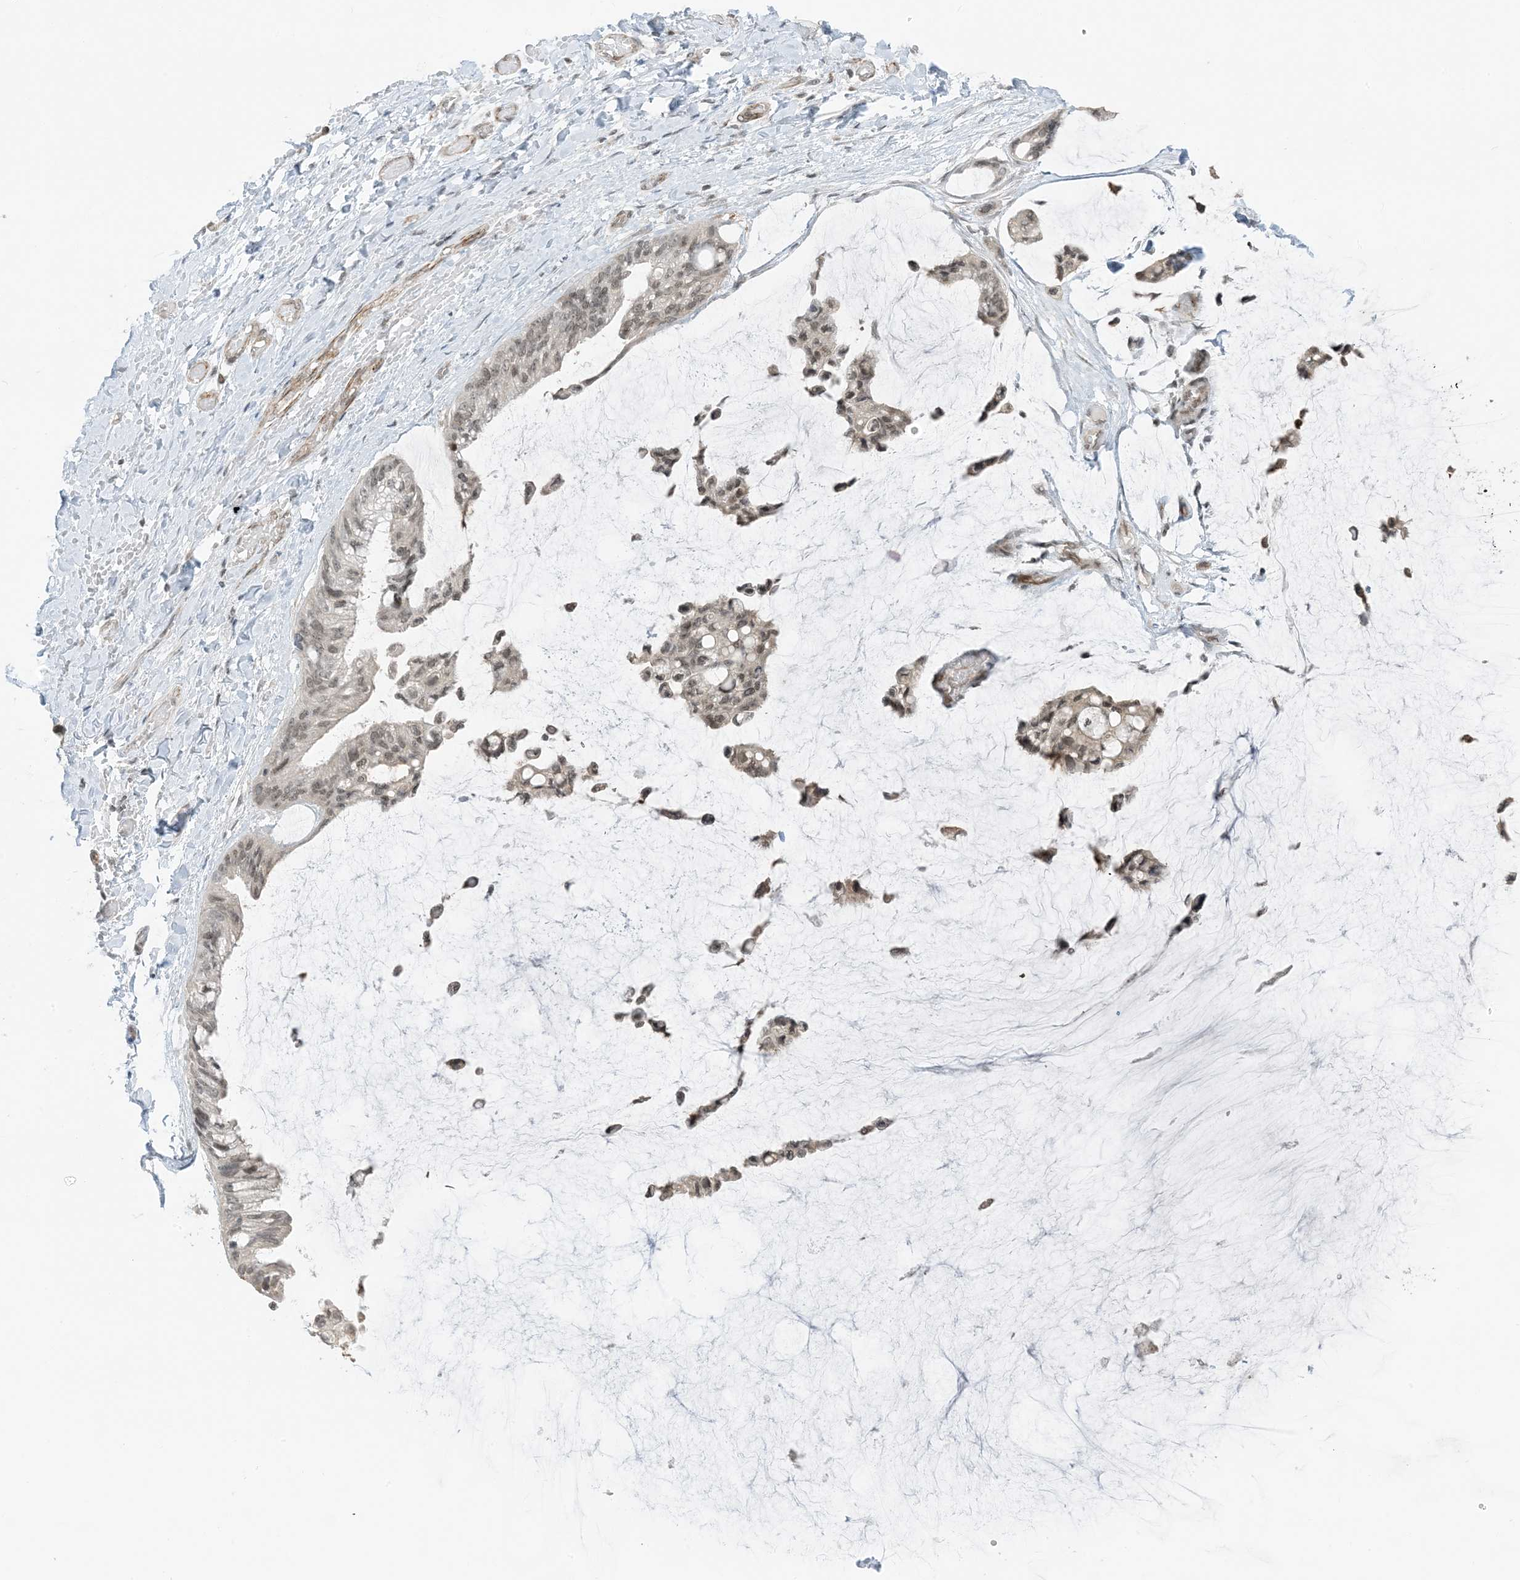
{"staining": {"intensity": "weak", "quantity": ">75%", "location": "nuclear"}, "tissue": "ovarian cancer", "cell_type": "Tumor cells", "image_type": "cancer", "snomed": [{"axis": "morphology", "description": "Cystadenocarcinoma, mucinous, NOS"}, {"axis": "topography", "description": "Ovary"}], "caption": "Tumor cells show weak nuclear staining in approximately >75% of cells in mucinous cystadenocarcinoma (ovarian).", "gene": "METAP1D", "patient": {"sex": "female", "age": 39}}